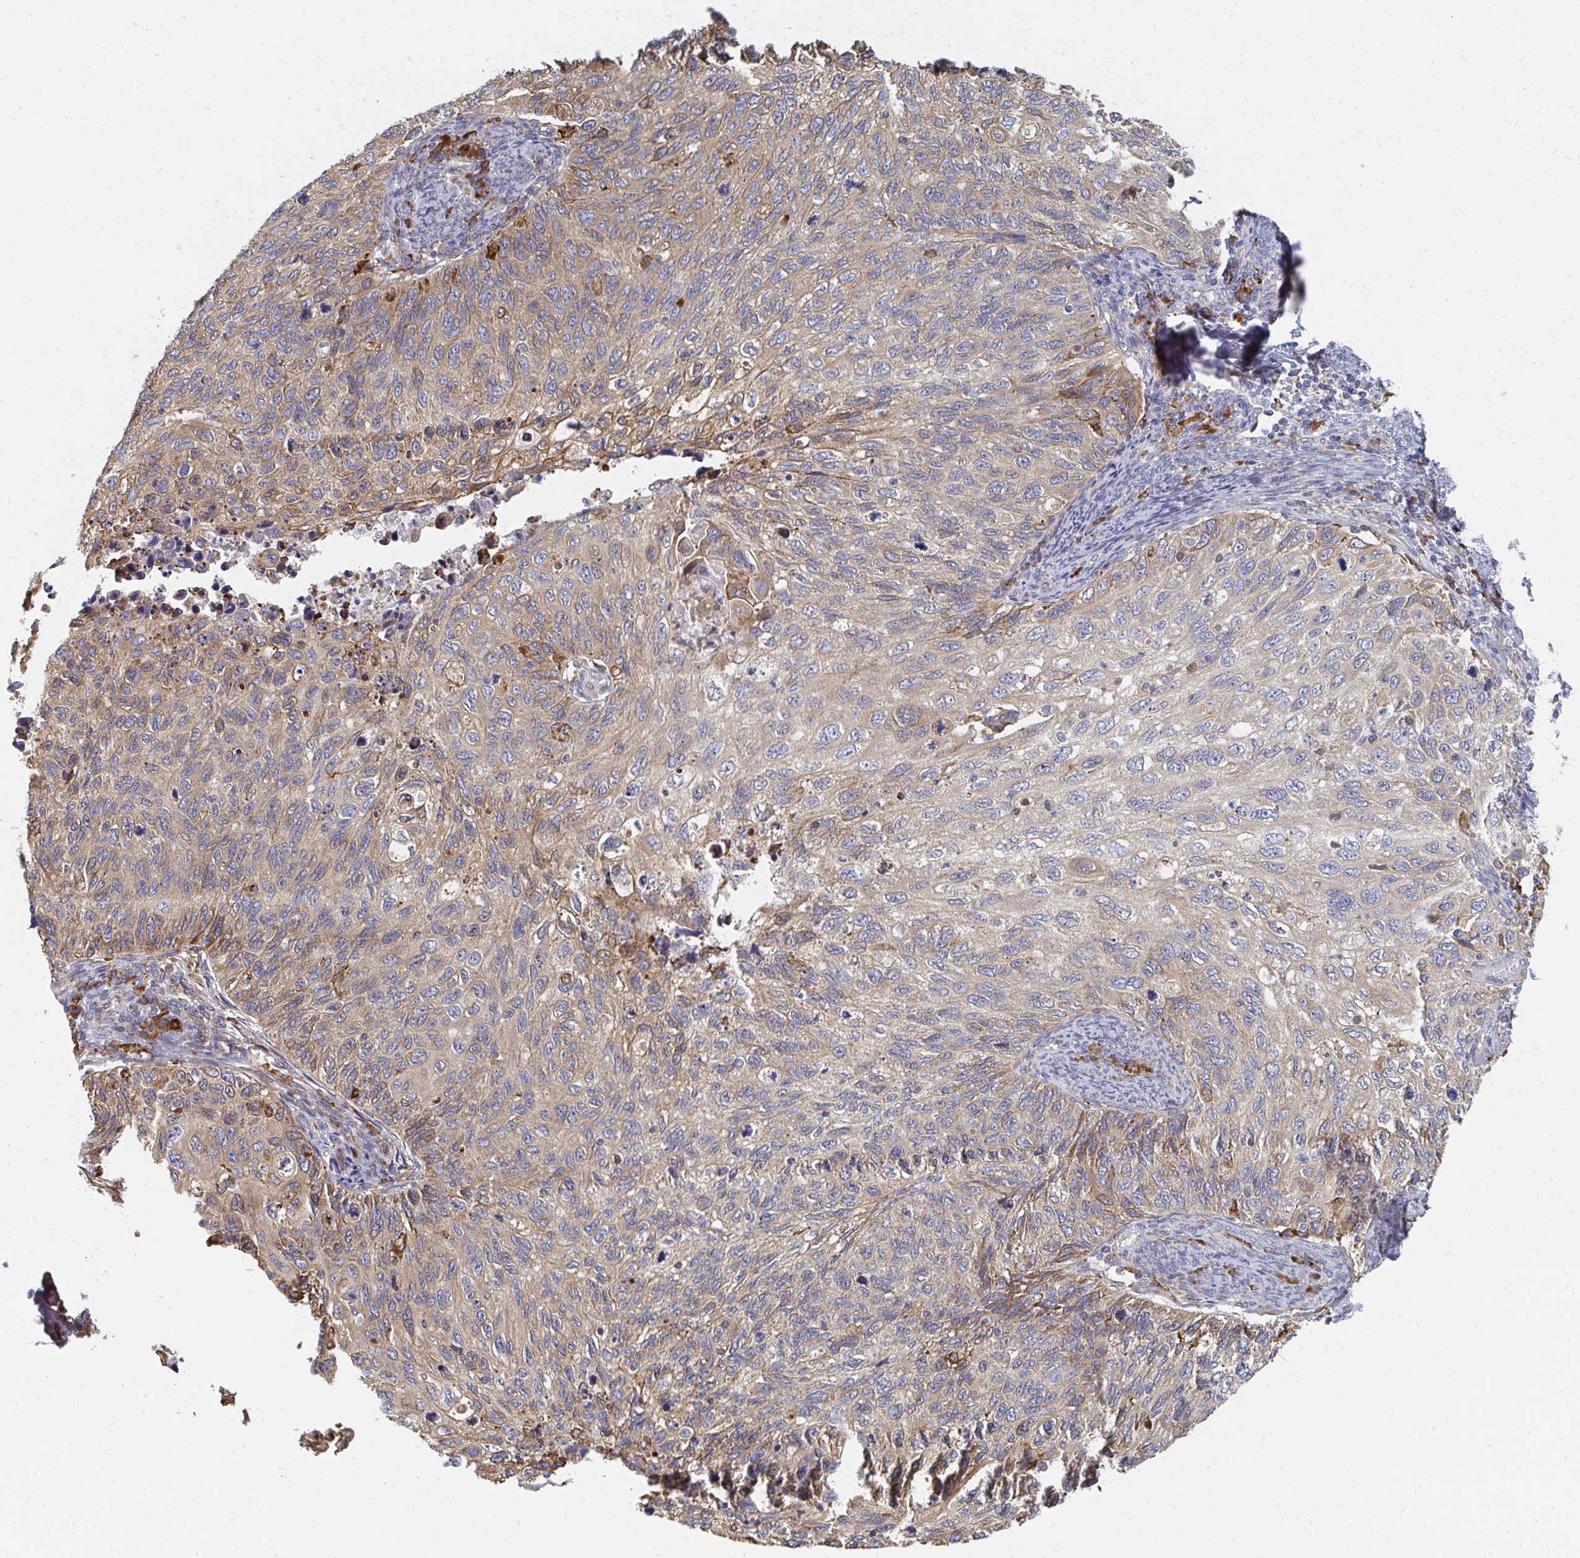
{"staining": {"intensity": "weak", "quantity": "25%-75%", "location": "cytoplasmic/membranous"}, "tissue": "cervical cancer", "cell_type": "Tumor cells", "image_type": "cancer", "snomed": [{"axis": "morphology", "description": "Squamous cell carcinoma, NOS"}, {"axis": "topography", "description": "Cervix"}], "caption": "This micrograph shows IHC staining of squamous cell carcinoma (cervical), with low weak cytoplasmic/membranous positivity in approximately 25%-75% of tumor cells.", "gene": "PPP1R13L", "patient": {"sex": "female", "age": 70}}